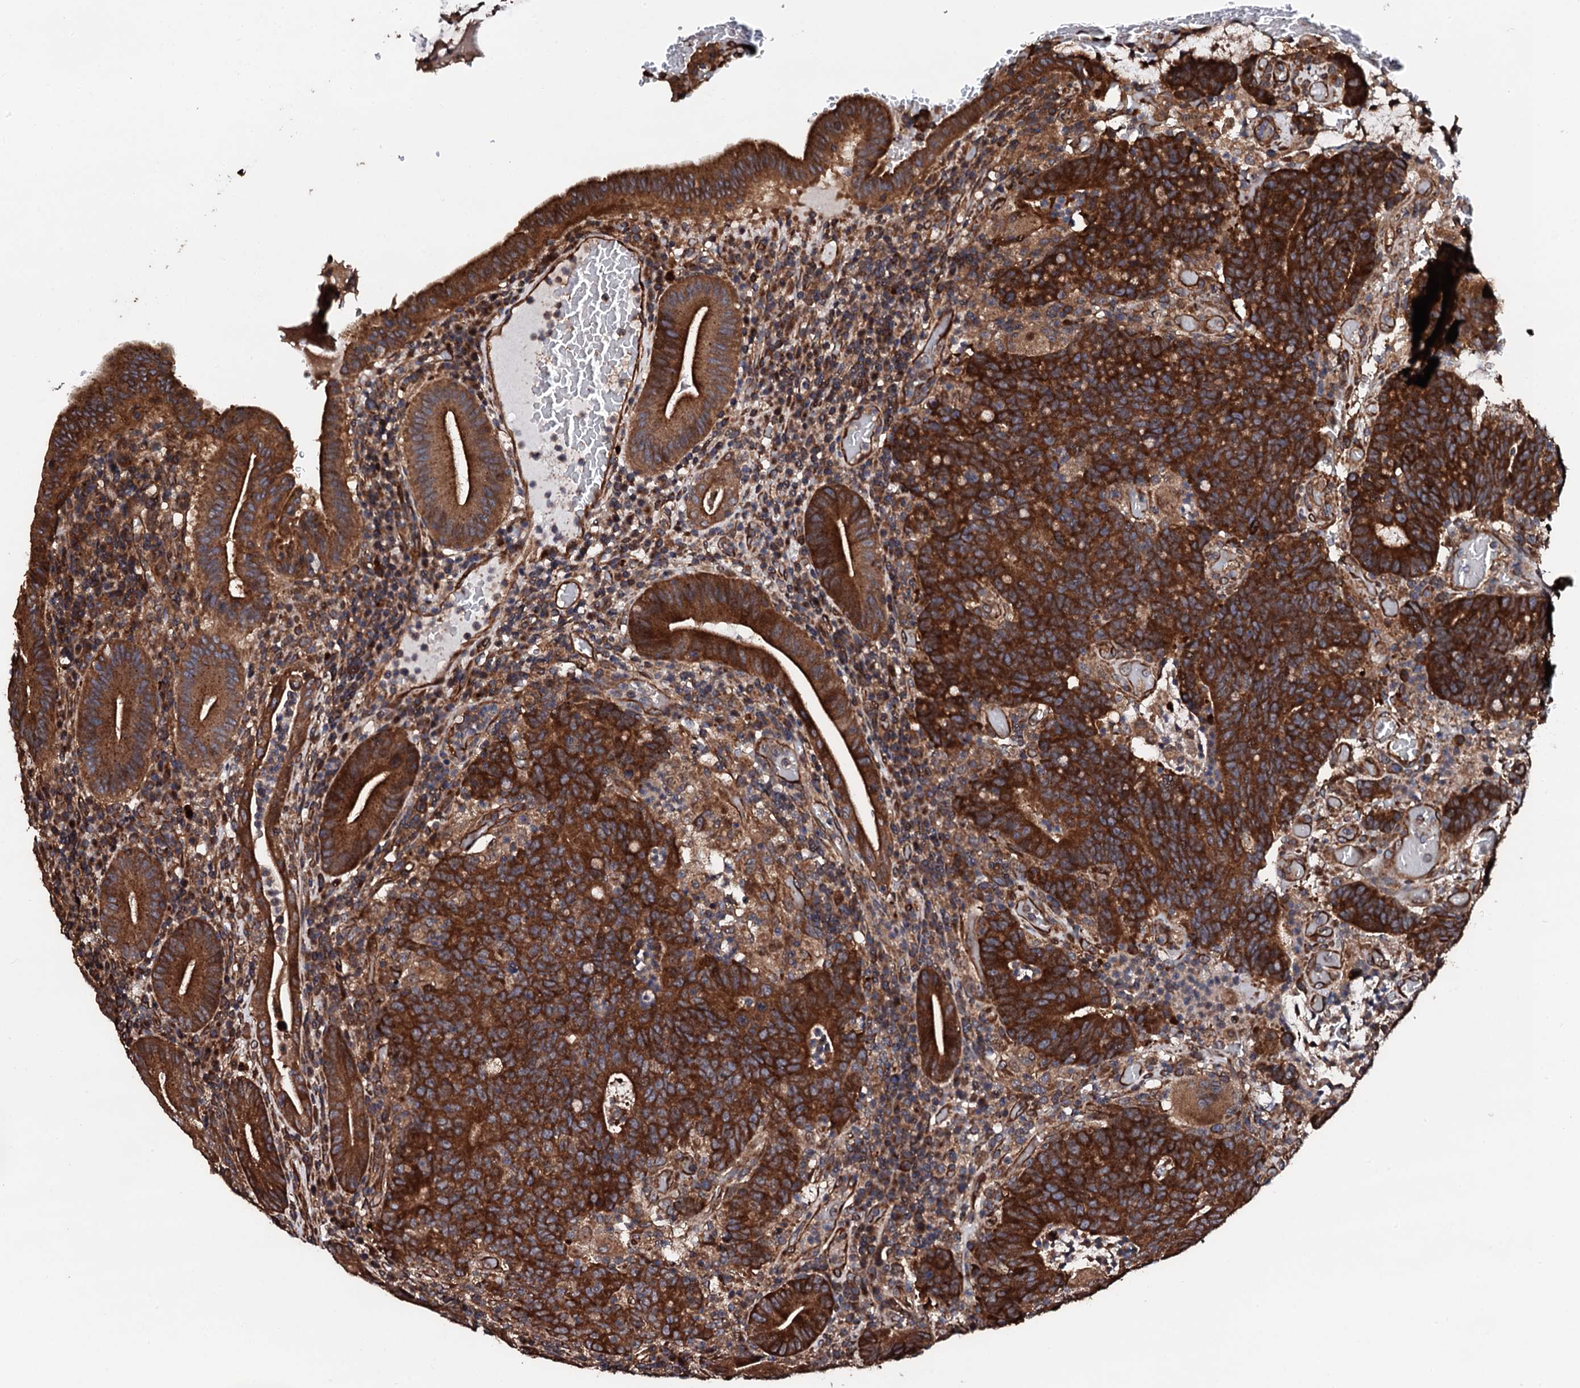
{"staining": {"intensity": "strong", "quantity": ">75%", "location": "cytoplasmic/membranous"}, "tissue": "colorectal cancer", "cell_type": "Tumor cells", "image_type": "cancer", "snomed": [{"axis": "morphology", "description": "Normal tissue, NOS"}, {"axis": "morphology", "description": "Adenocarcinoma, NOS"}, {"axis": "topography", "description": "Colon"}], "caption": "The photomicrograph shows a brown stain indicating the presence of a protein in the cytoplasmic/membranous of tumor cells in colorectal adenocarcinoma.", "gene": "CKAP5", "patient": {"sex": "female", "age": 75}}